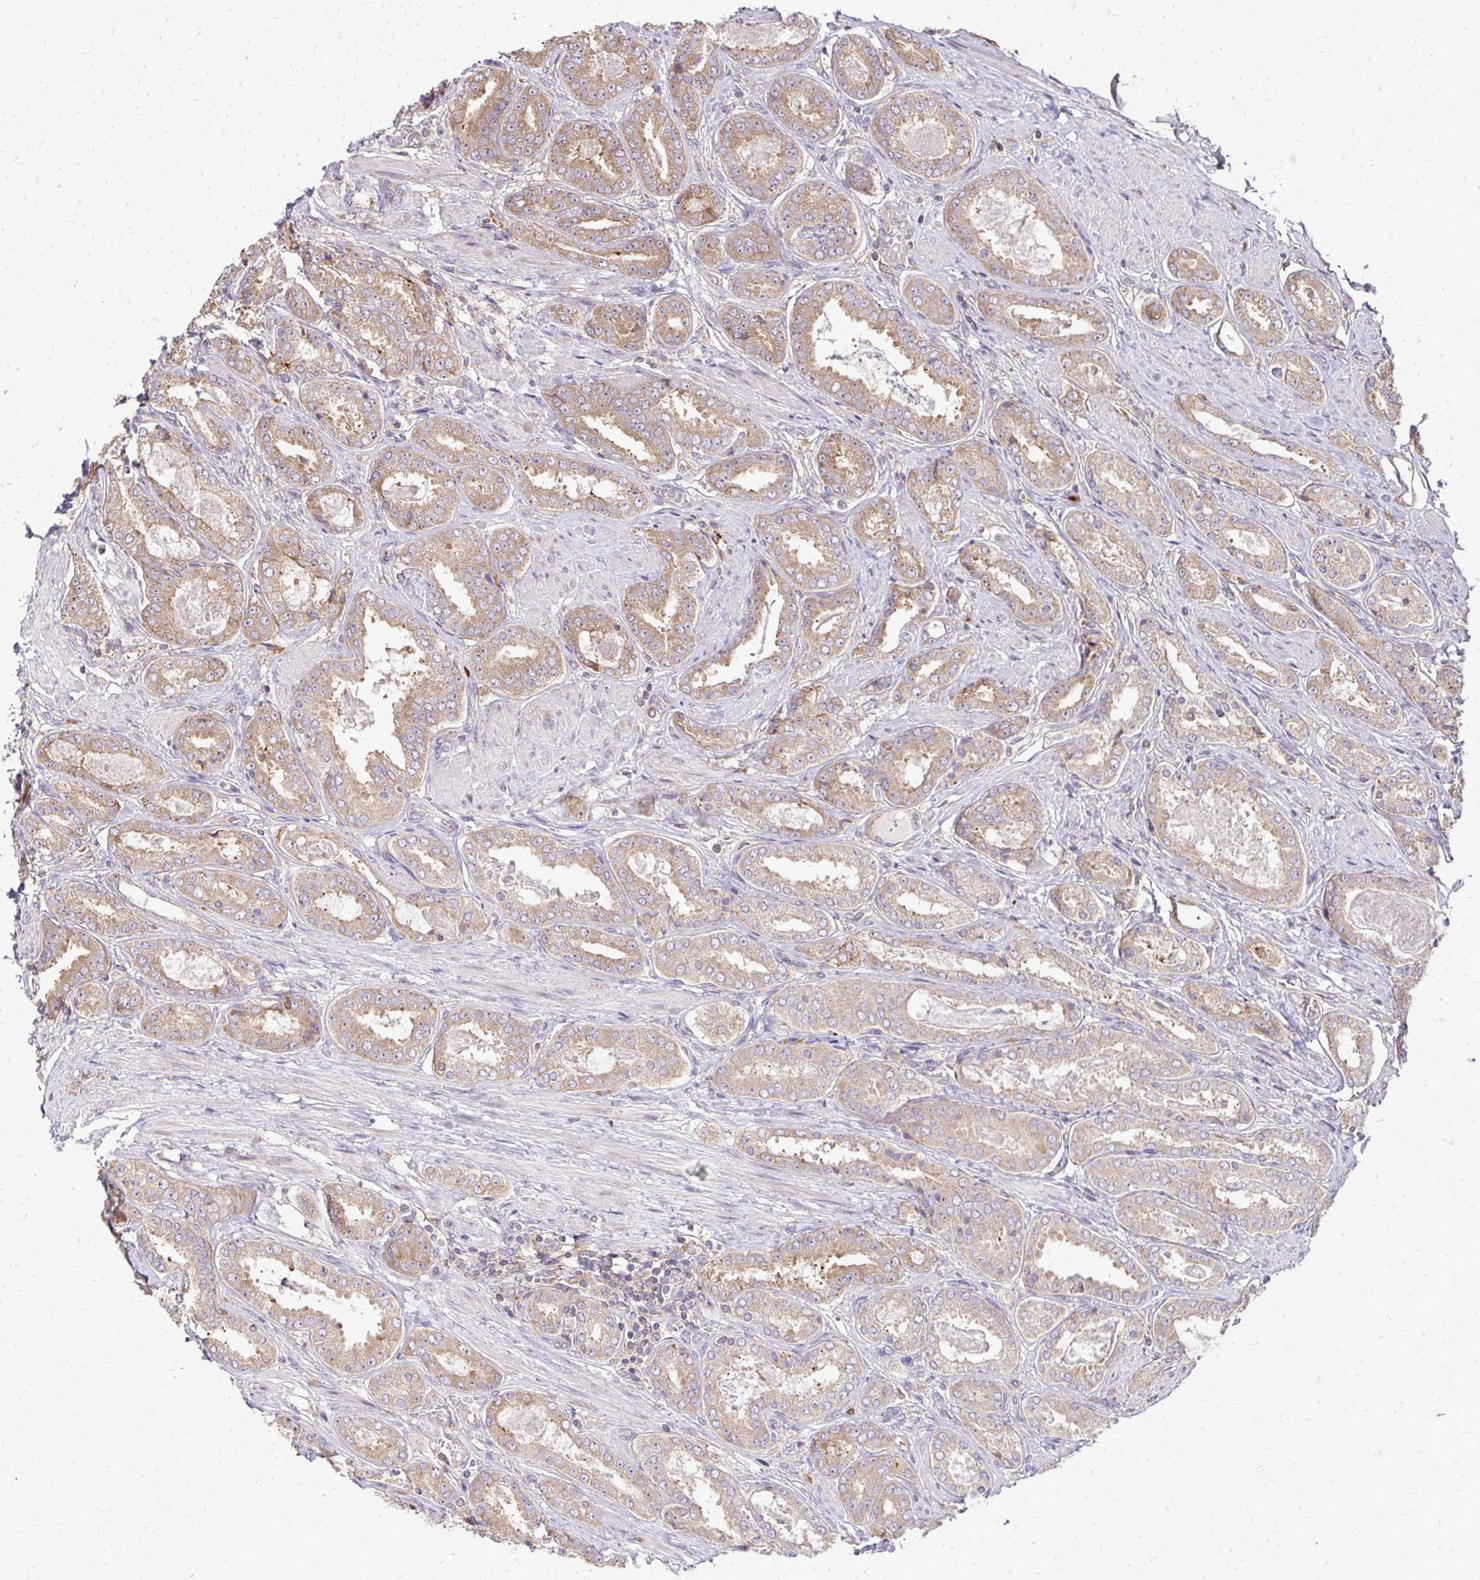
{"staining": {"intensity": "weak", "quantity": ">75%", "location": "cytoplasmic/membranous"}, "tissue": "prostate cancer", "cell_type": "Tumor cells", "image_type": "cancer", "snomed": [{"axis": "morphology", "description": "Adenocarcinoma, High grade"}, {"axis": "topography", "description": "Prostate"}], "caption": "Immunohistochemical staining of prostate high-grade adenocarcinoma displays low levels of weak cytoplasmic/membranous protein staining in about >75% of tumor cells.", "gene": "RPS3", "patient": {"sex": "male", "age": 63}}